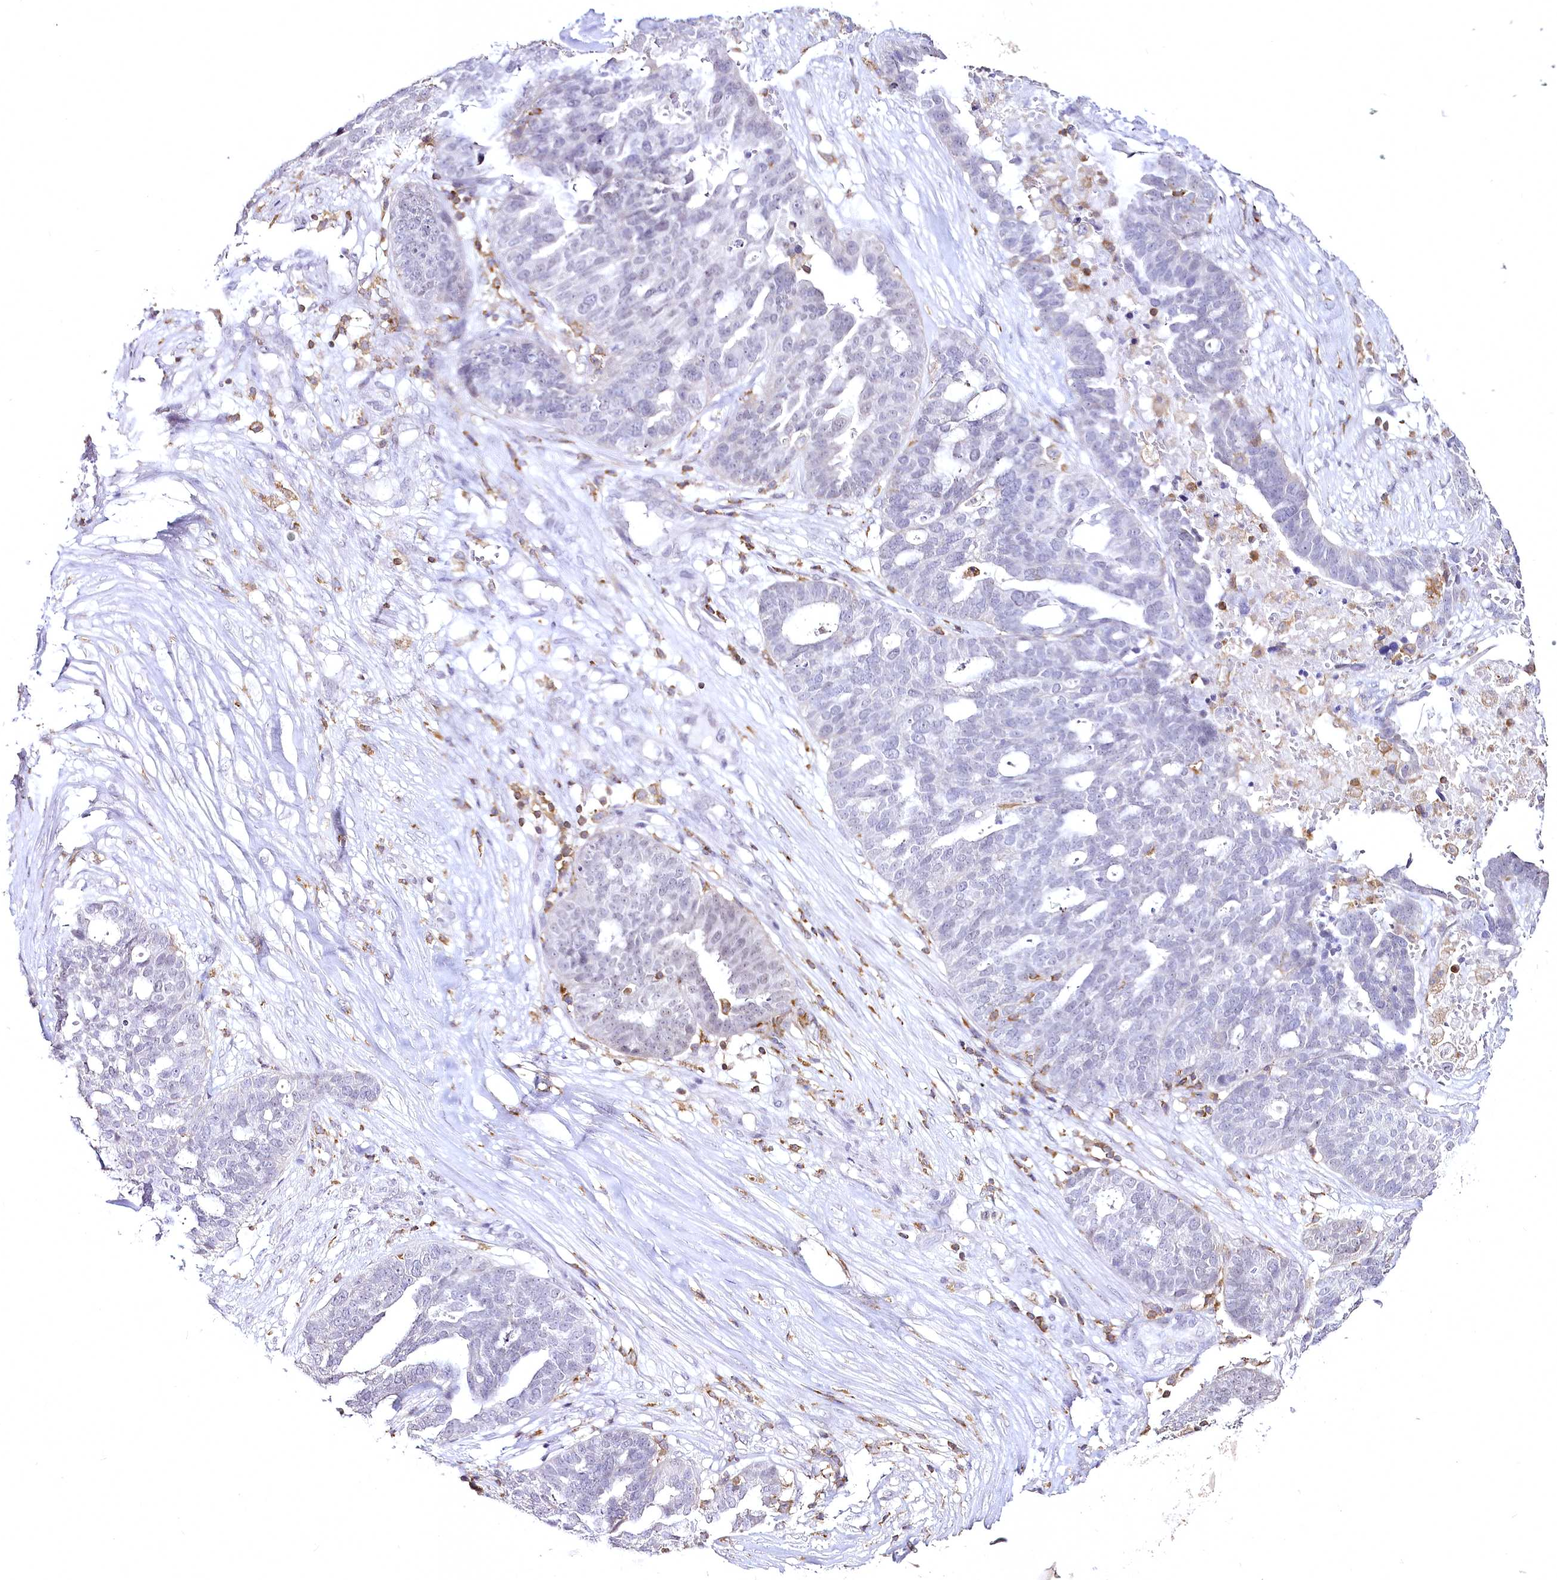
{"staining": {"intensity": "negative", "quantity": "none", "location": "none"}, "tissue": "ovarian cancer", "cell_type": "Tumor cells", "image_type": "cancer", "snomed": [{"axis": "morphology", "description": "Cystadenocarcinoma, serous, NOS"}, {"axis": "topography", "description": "Ovary"}], "caption": "An immunohistochemistry photomicrograph of serous cystadenocarcinoma (ovarian) is shown. There is no staining in tumor cells of serous cystadenocarcinoma (ovarian).", "gene": "DOCK2", "patient": {"sex": "female", "age": 59}}